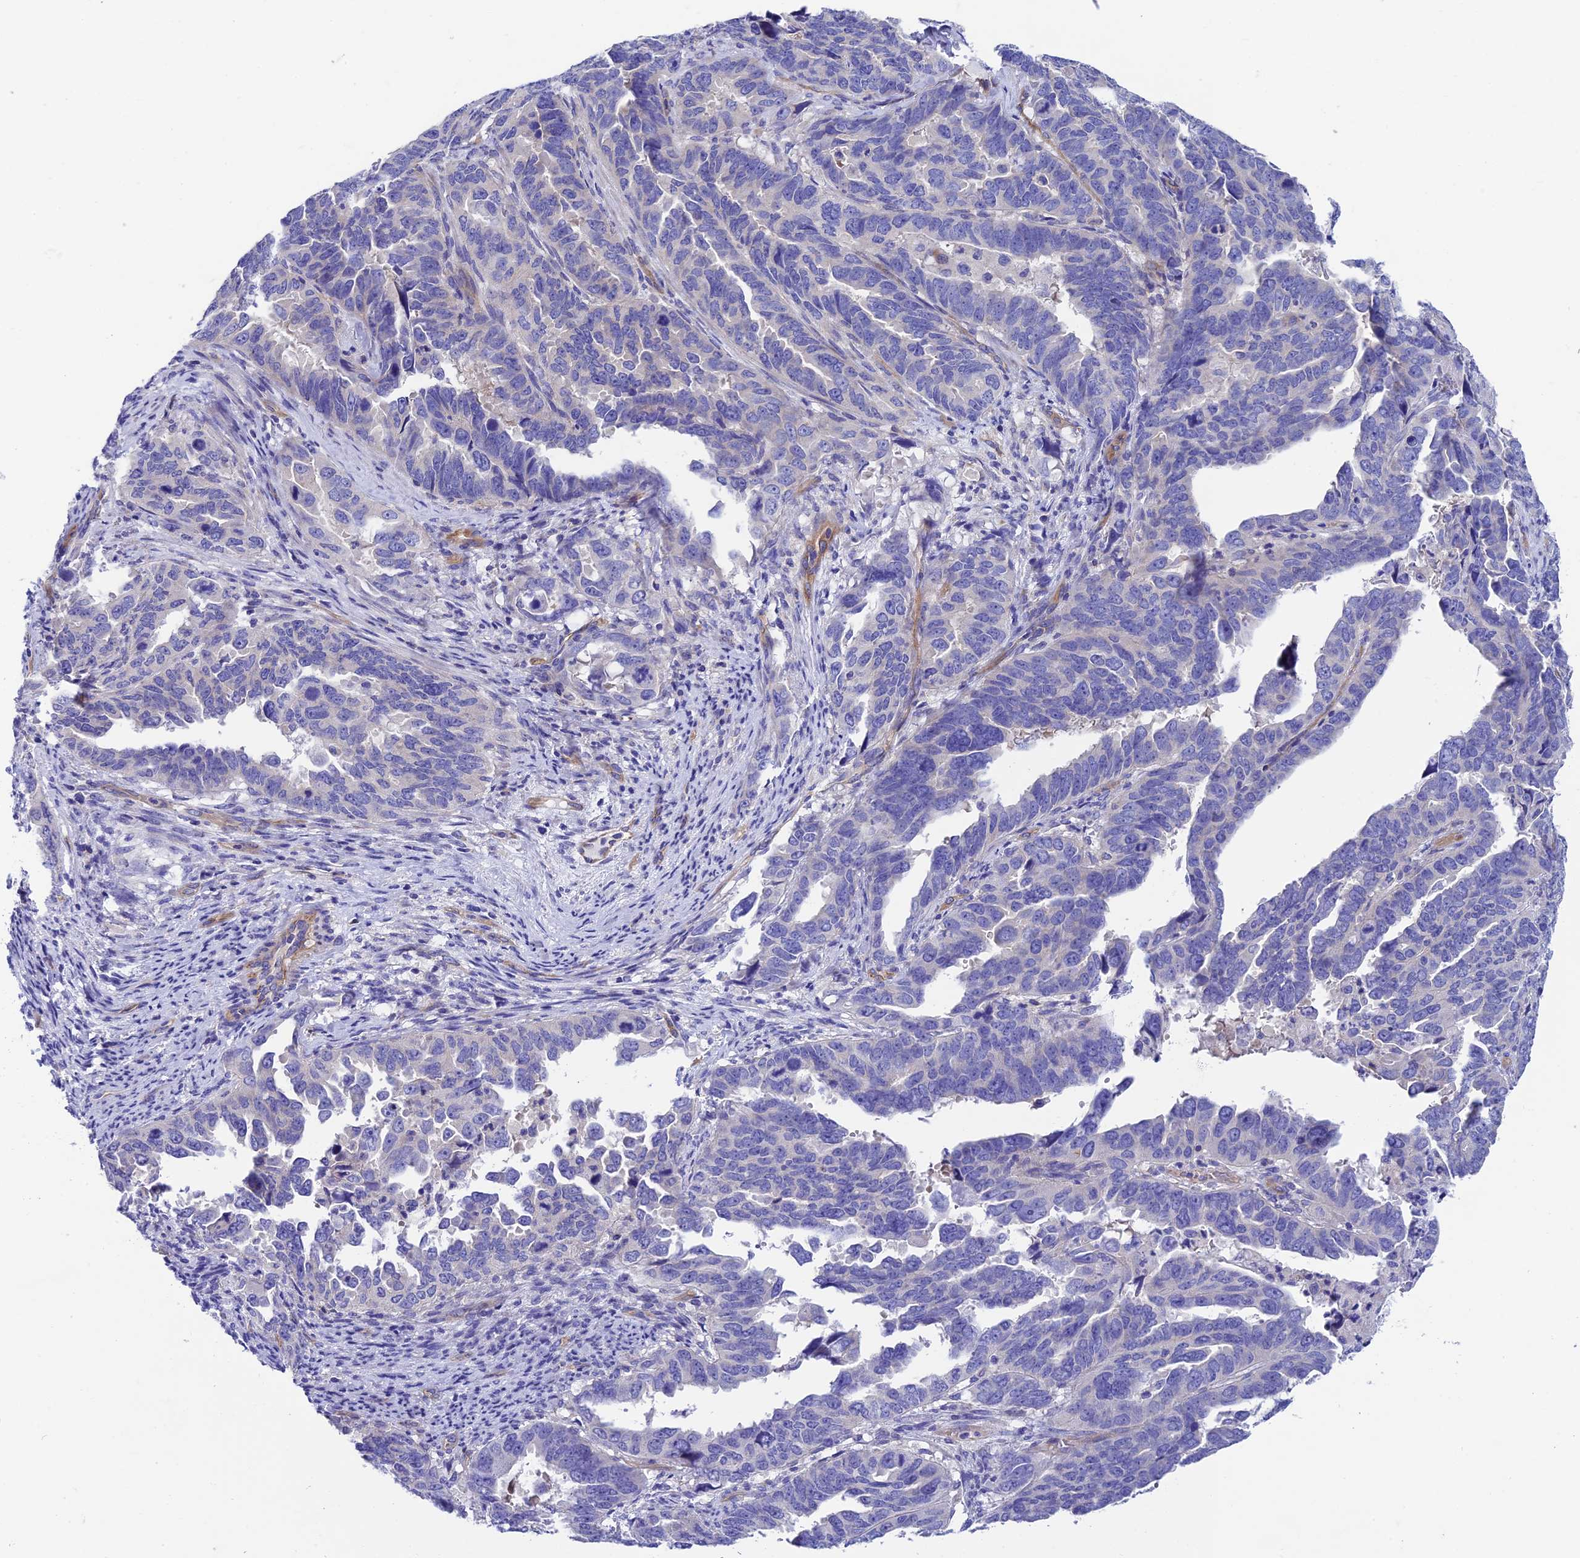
{"staining": {"intensity": "negative", "quantity": "none", "location": "none"}, "tissue": "endometrial cancer", "cell_type": "Tumor cells", "image_type": "cancer", "snomed": [{"axis": "morphology", "description": "Adenocarcinoma, NOS"}, {"axis": "topography", "description": "Endometrium"}], "caption": "High magnification brightfield microscopy of adenocarcinoma (endometrial) stained with DAB (3,3'-diaminobenzidine) (brown) and counterstained with hematoxylin (blue): tumor cells show no significant staining.", "gene": "PPFIA3", "patient": {"sex": "female", "age": 65}}